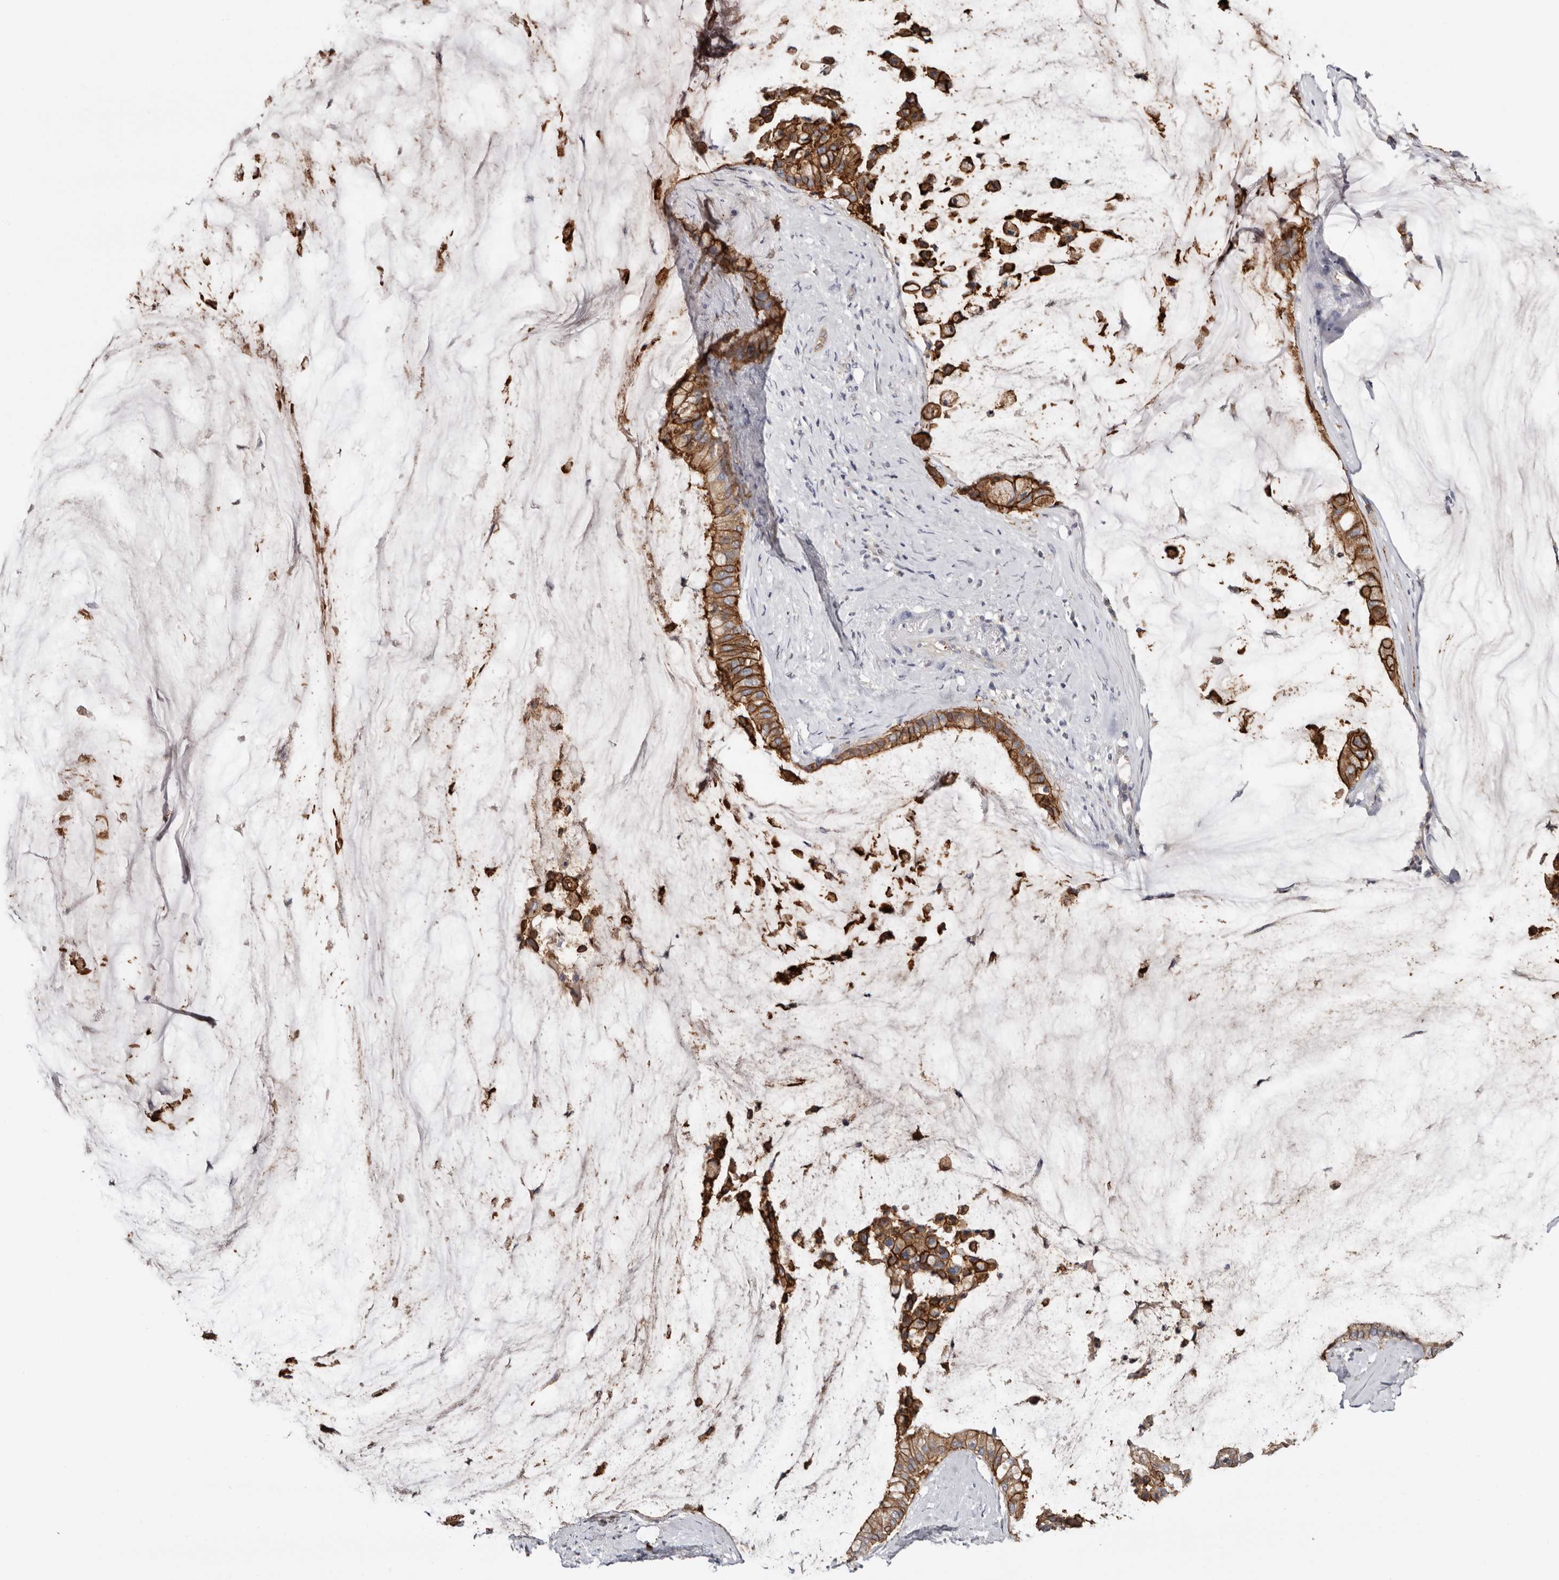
{"staining": {"intensity": "strong", "quantity": ">75%", "location": "cytoplasmic/membranous"}, "tissue": "pancreatic cancer", "cell_type": "Tumor cells", "image_type": "cancer", "snomed": [{"axis": "morphology", "description": "Adenocarcinoma, NOS"}, {"axis": "topography", "description": "Pancreas"}], "caption": "About >75% of tumor cells in human pancreatic cancer reveal strong cytoplasmic/membranous protein staining as visualized by brown immunohistochemical staining.", "gene": "S100A14", "patient": {"sex": "male", "age": 41}}